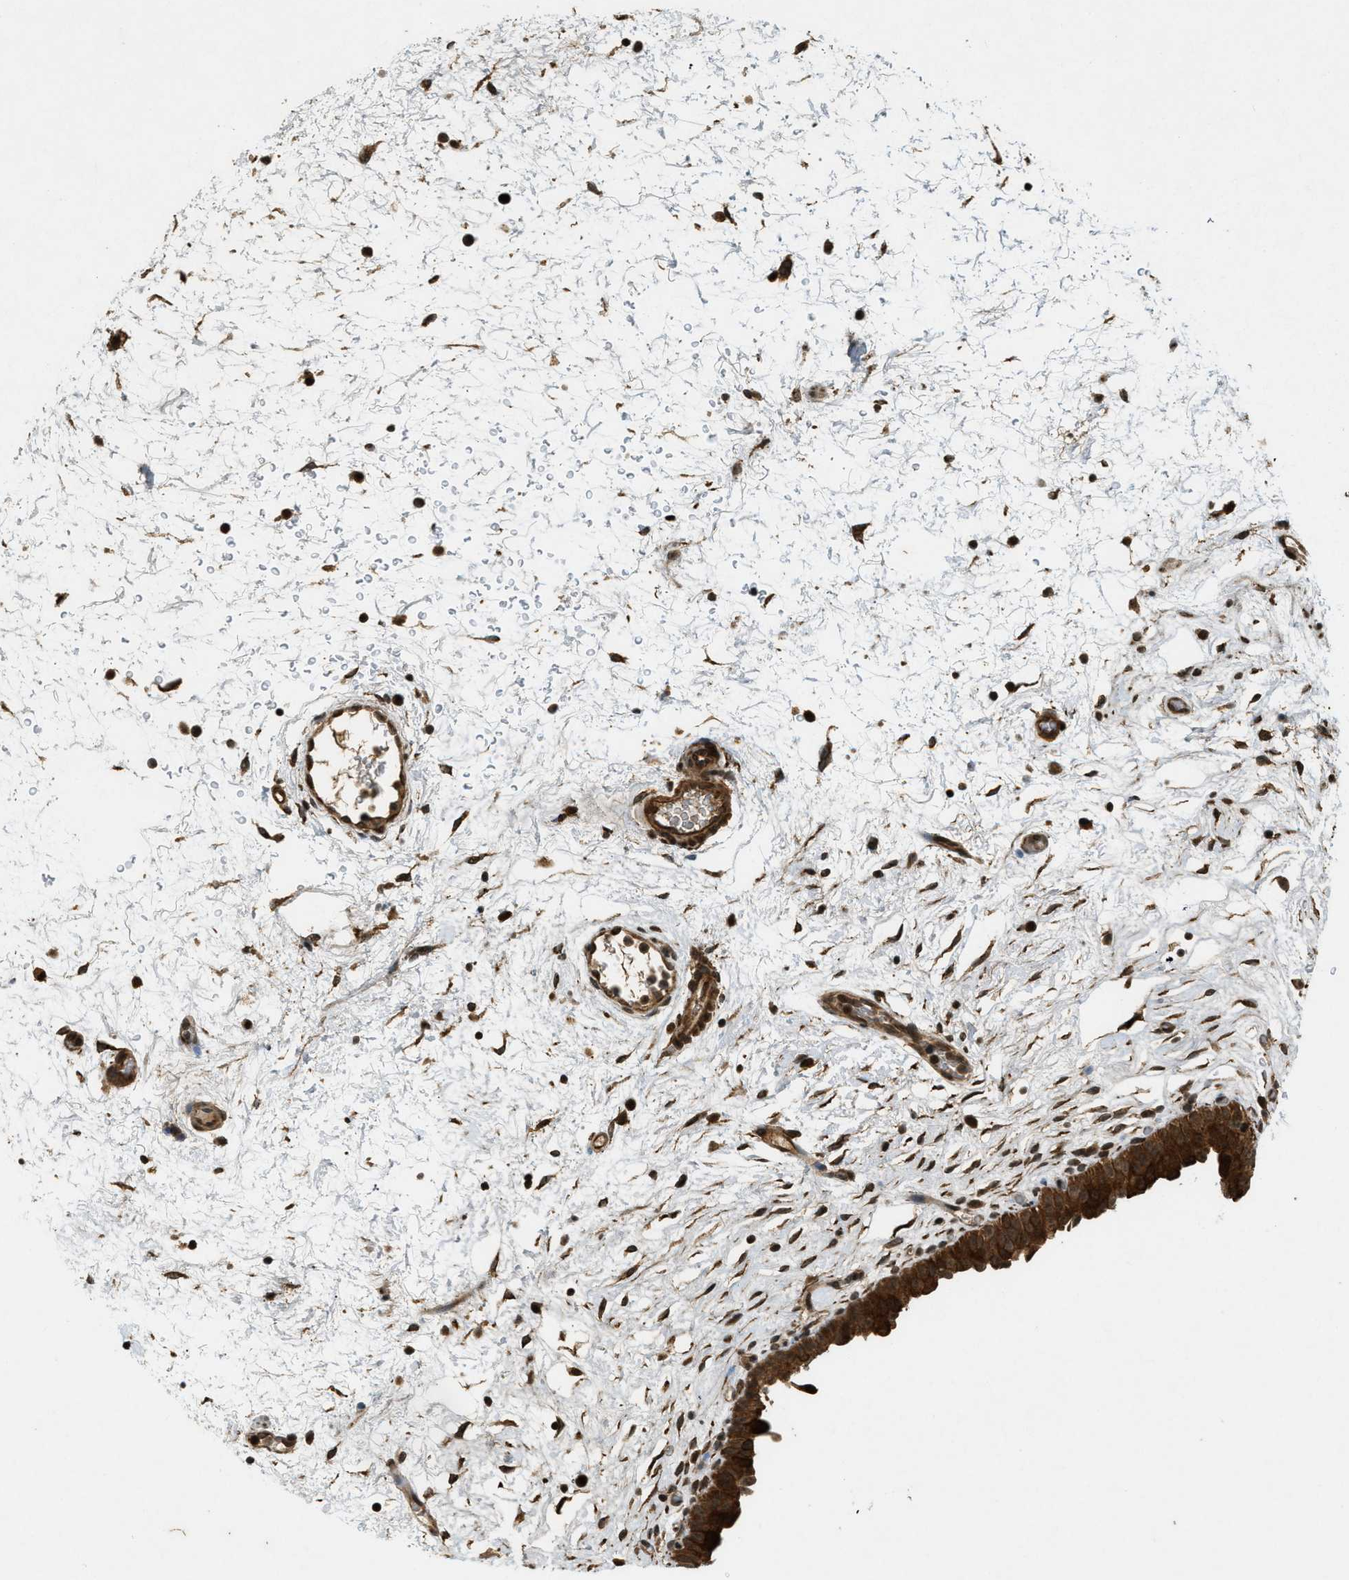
{"staining": {"intensity": "strong", "quantity": ">75%", "location": "cytoplasmic/membranous"}, "tissue": "urinary bladder", "cell_type": "Urothelial cells", "image_type": "normal", "snomed": [{"axis": "morphology", "description": "Normal tissue, NOS"}, {"axis": "topography", "description": "Urinary bladder"}], "caption": "Immunohistochemical staining of unremarkable human urinary bladder displays strong cytoplasmic/membranous protein staining in approximately >75% of urothelial cells. (DAB IHC, brown staining for protein, blue staining for nuclei).", "gene": "EIF2AK3", "patient": {"sex": "male", "age": 46}}